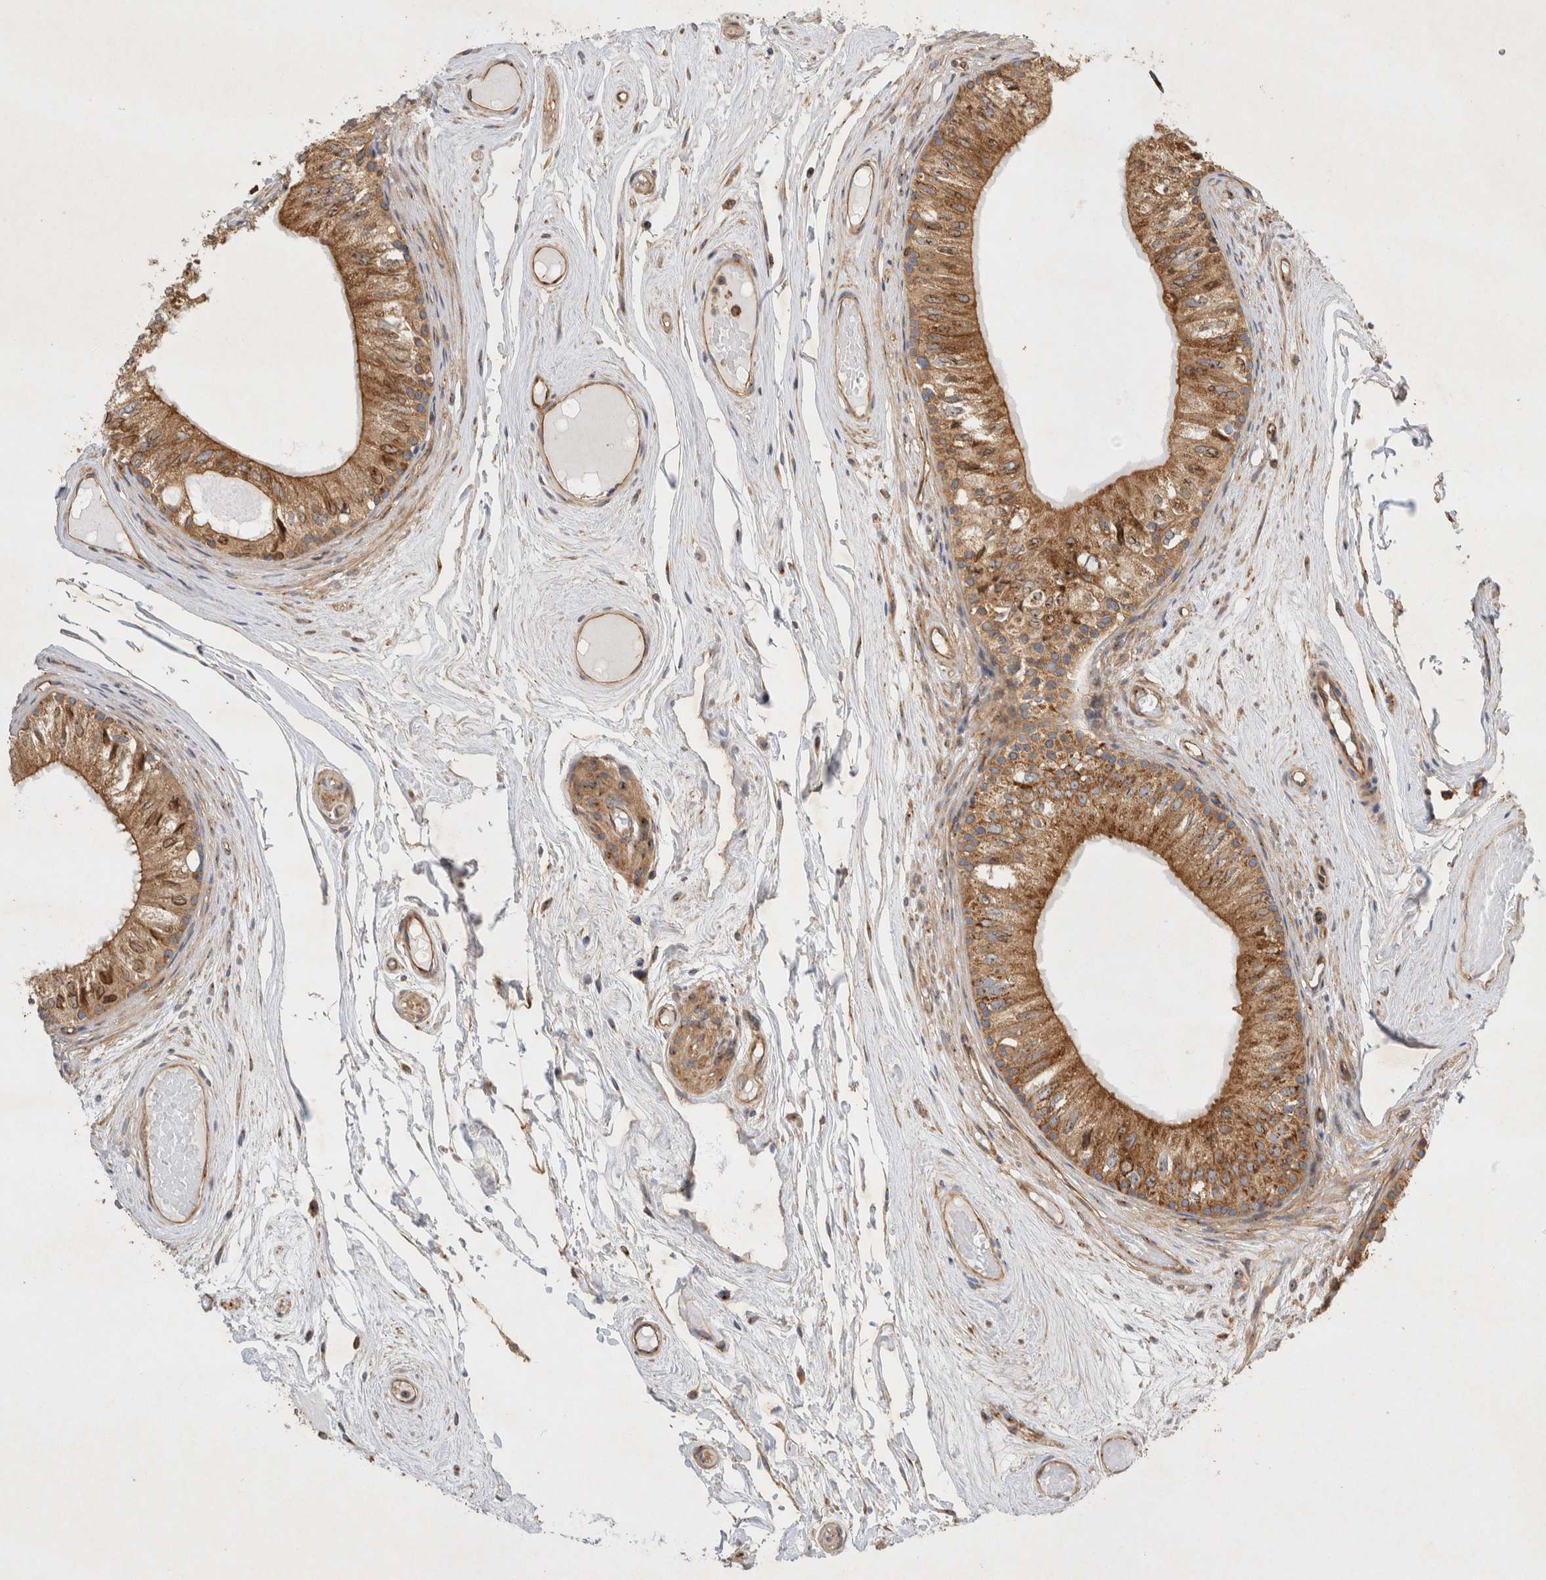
{"staining": {"intensity": "strong", "quantity": ">75%", "location": "cytoplasmic/membranous"}, "tissue": "epididymis", "cell_type": "Glandular cells", "image_type": "normal", "snomed": [{"axis": "morphology", "description": "Normal tissue, NOS"}, {"axis": "topography", "description": "Epididymis"}], "caption": "The immunohistochemical stain labels strong cytoplasmic/membranous positivity in glandular cells of benign epididymis.", "gene": "GPR150", "patient": {"sex": "male", "age": 79}}